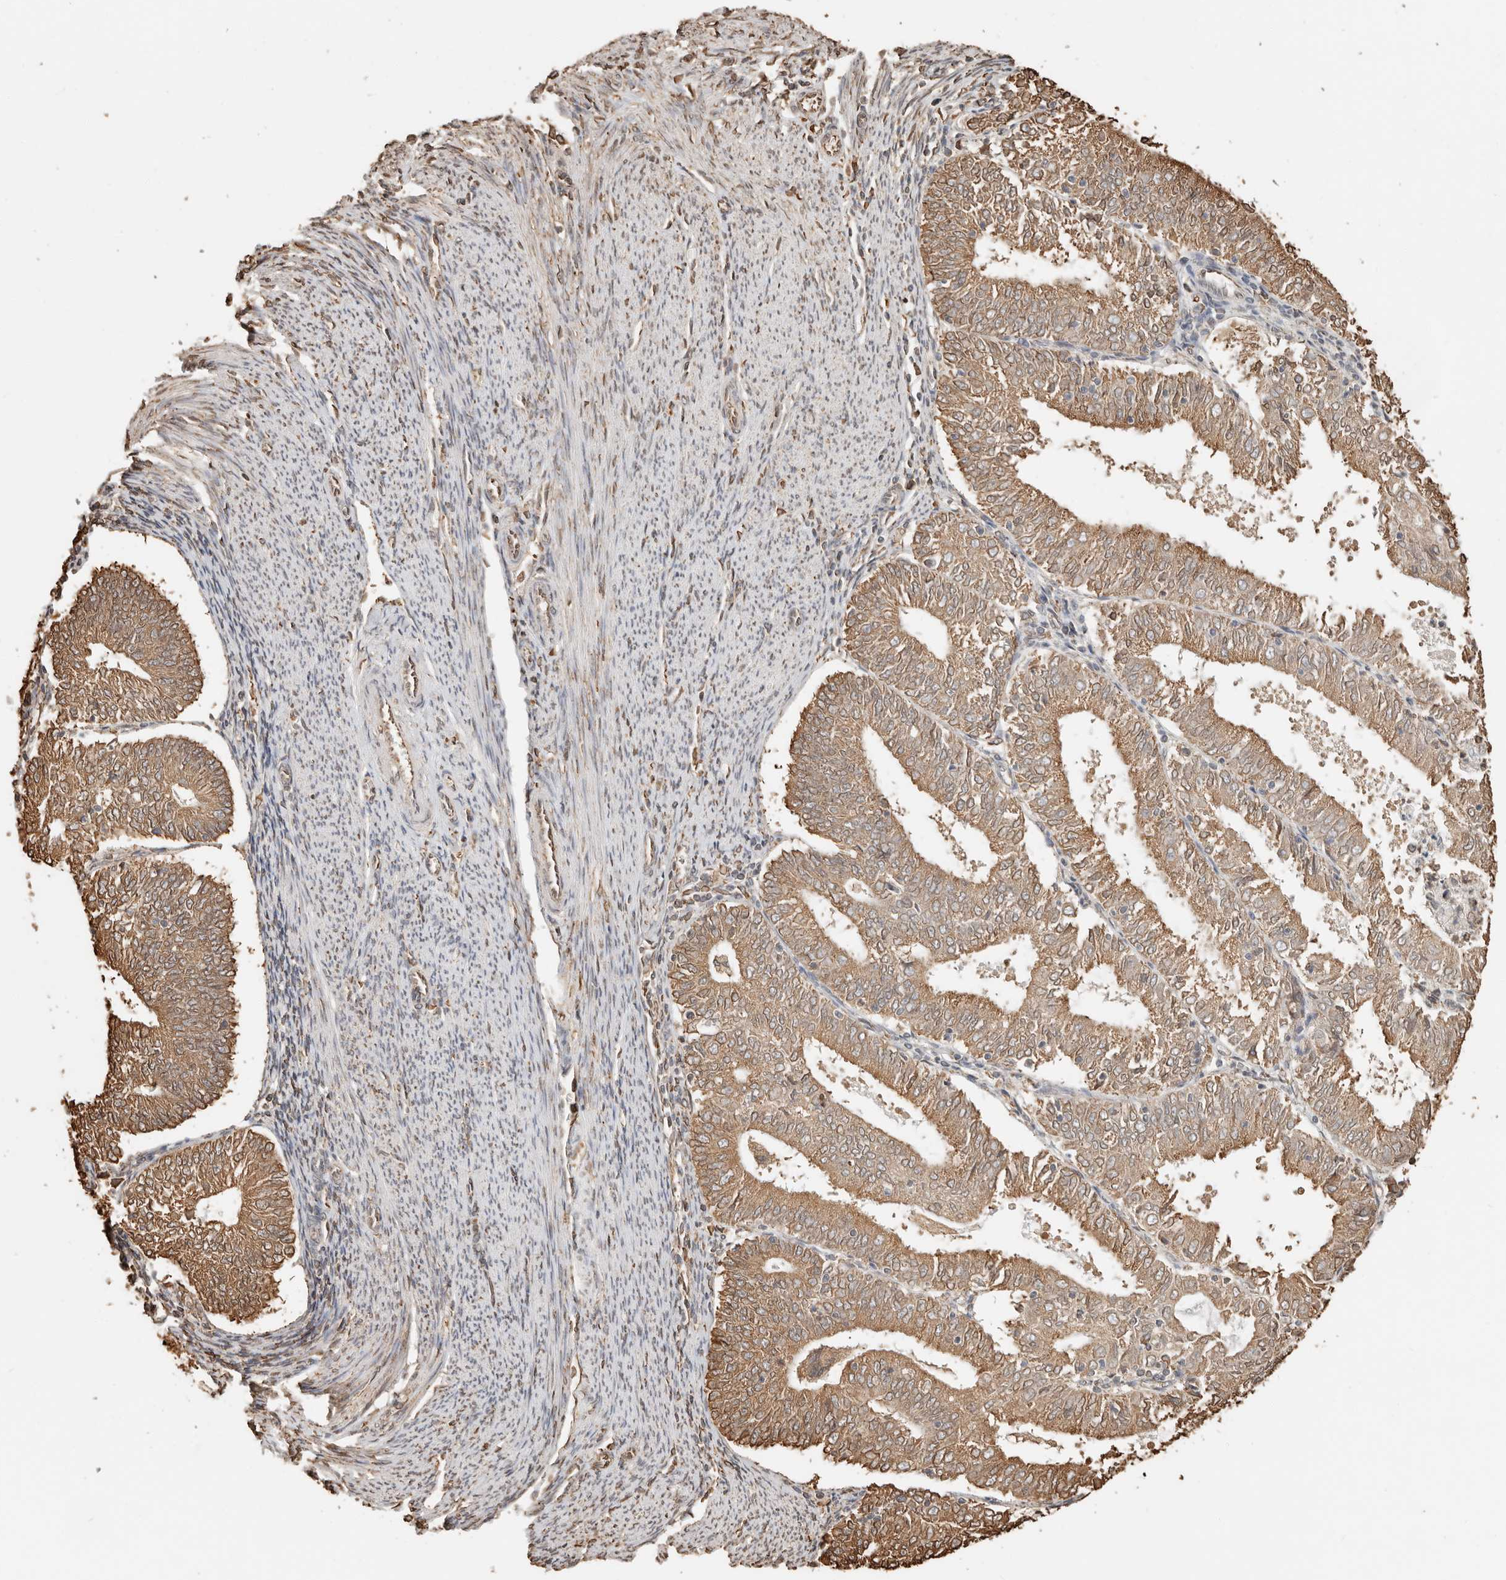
{"staining": {"intensity": "moderate", "quantity": ">75%", "location": "cytoplasmic/membranous"}, "tissue": "endometrial cancer", "cell_type": "Tumor cells", "image_type": "cancer", "snomed": [{"axis": "morphology", "description": "Adenocarcinoma, NOS"}, {"axis": "topography", "description": "Endometrium"}], "caption": "IHC photomicrograph of neoplastic tissue: human adenocarcinoma (endometrial) stained using immunohistochemistry reveals medium levels of moderate protein expression localized specifically in the cytoplasmic/membranous of tumor cells, appearing as a cytoplasmic/membranous brown color.", "gene": "ARHGEF10L", "patient": {"sex": "female", "age": 57}}